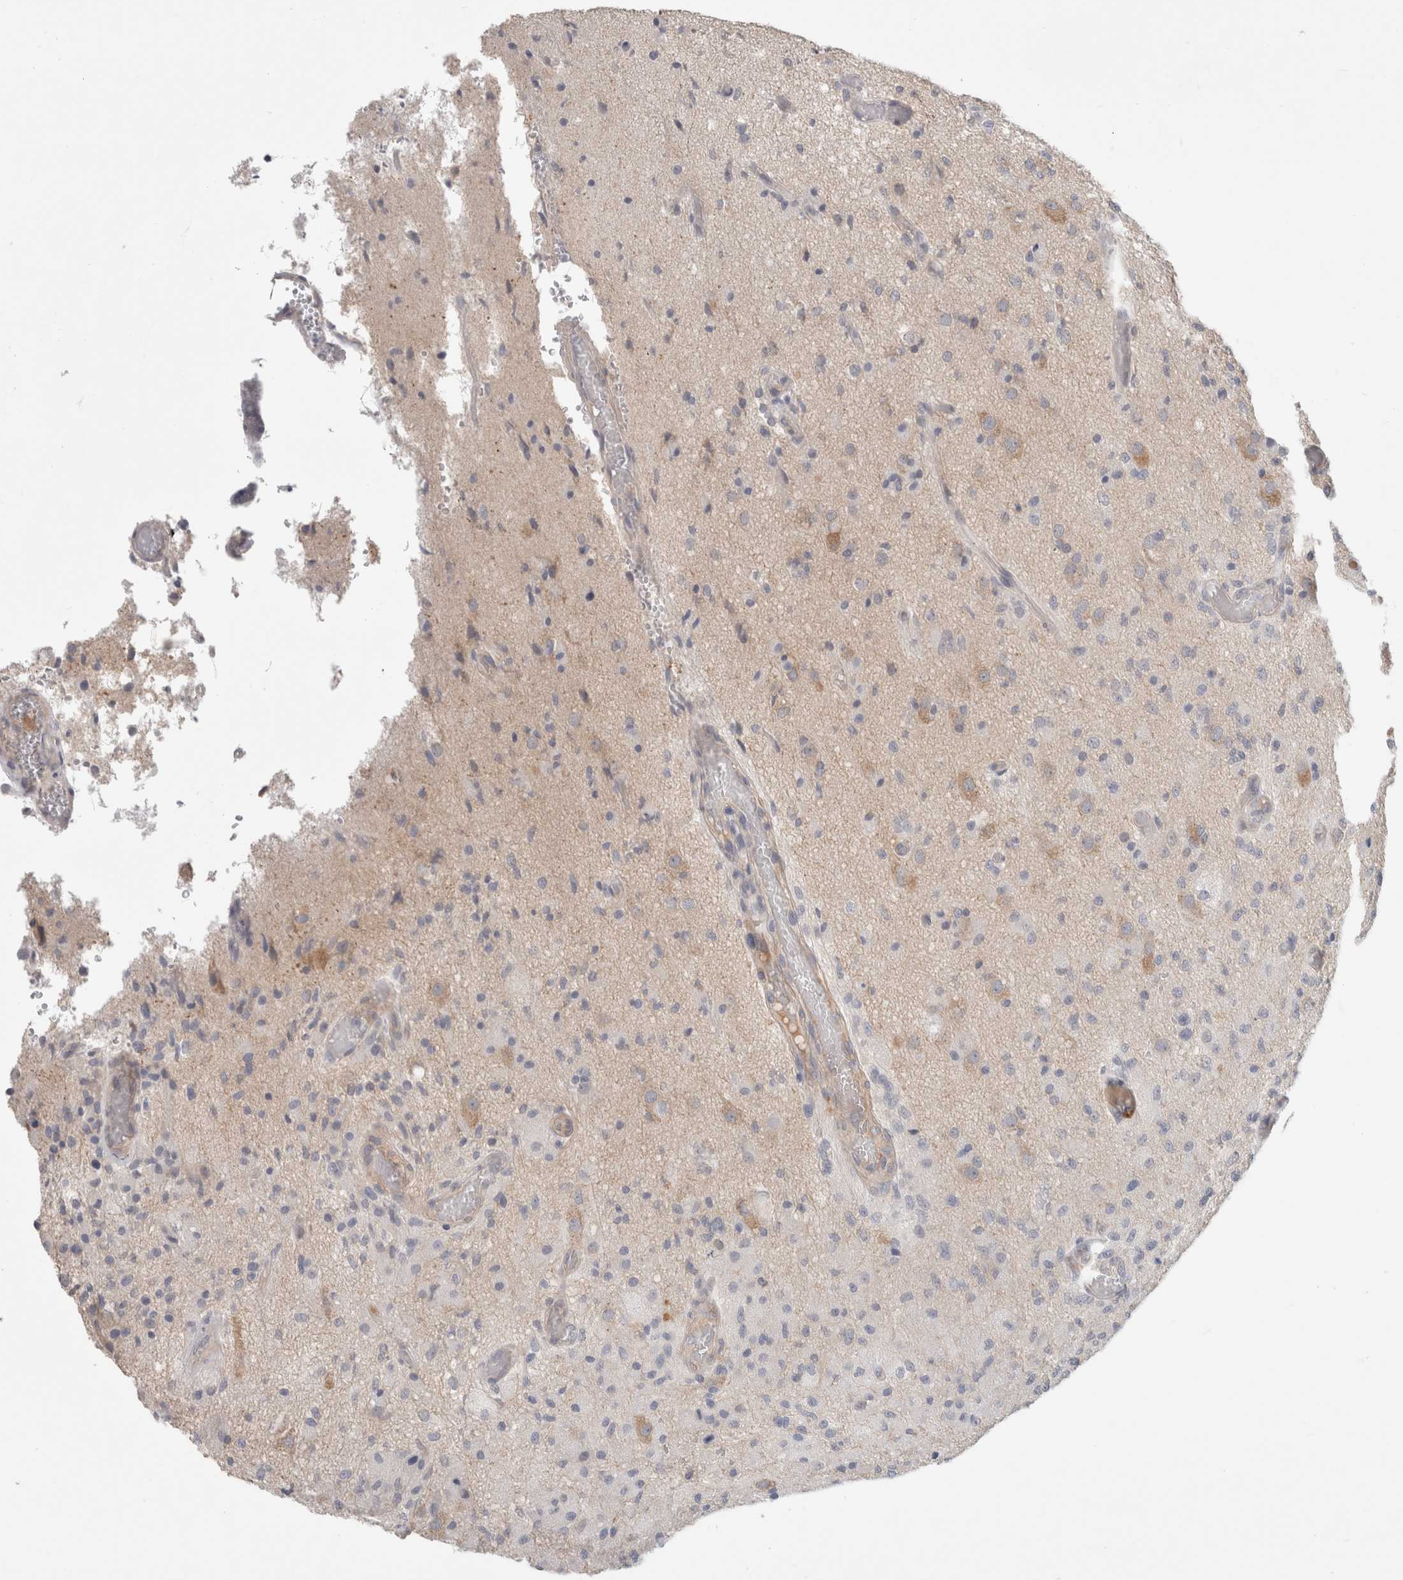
{"staining": {"intensity": "negative", "quantity": "none", "location": "none"}, "tissue": "glioma", "cell_type": "Tumor cells", "image_type": "cancer", "snomed": [{"axis": "morphology", "description": "Normal tissue, NOS"}, {"axis": "morphology", "description": "Glioma, malignant, High grade"}, {"axis": "topography", "description": "Cerebral cortex"}], "caption": "Immunohistochemistry (IHC) micrograph of neoplastic tissue: human glioma stained with DAB (3,3'-diaminobenzidine) displays no significant protein positivity in tumor cells. The staining was performed using DAB to visualize the protein expression in brown, while the nuclei were stained in blue with hematoxylin (Magnification: 20x).", "gene": "RASAL2", "patient": {"sex": "male", "age": 77}}